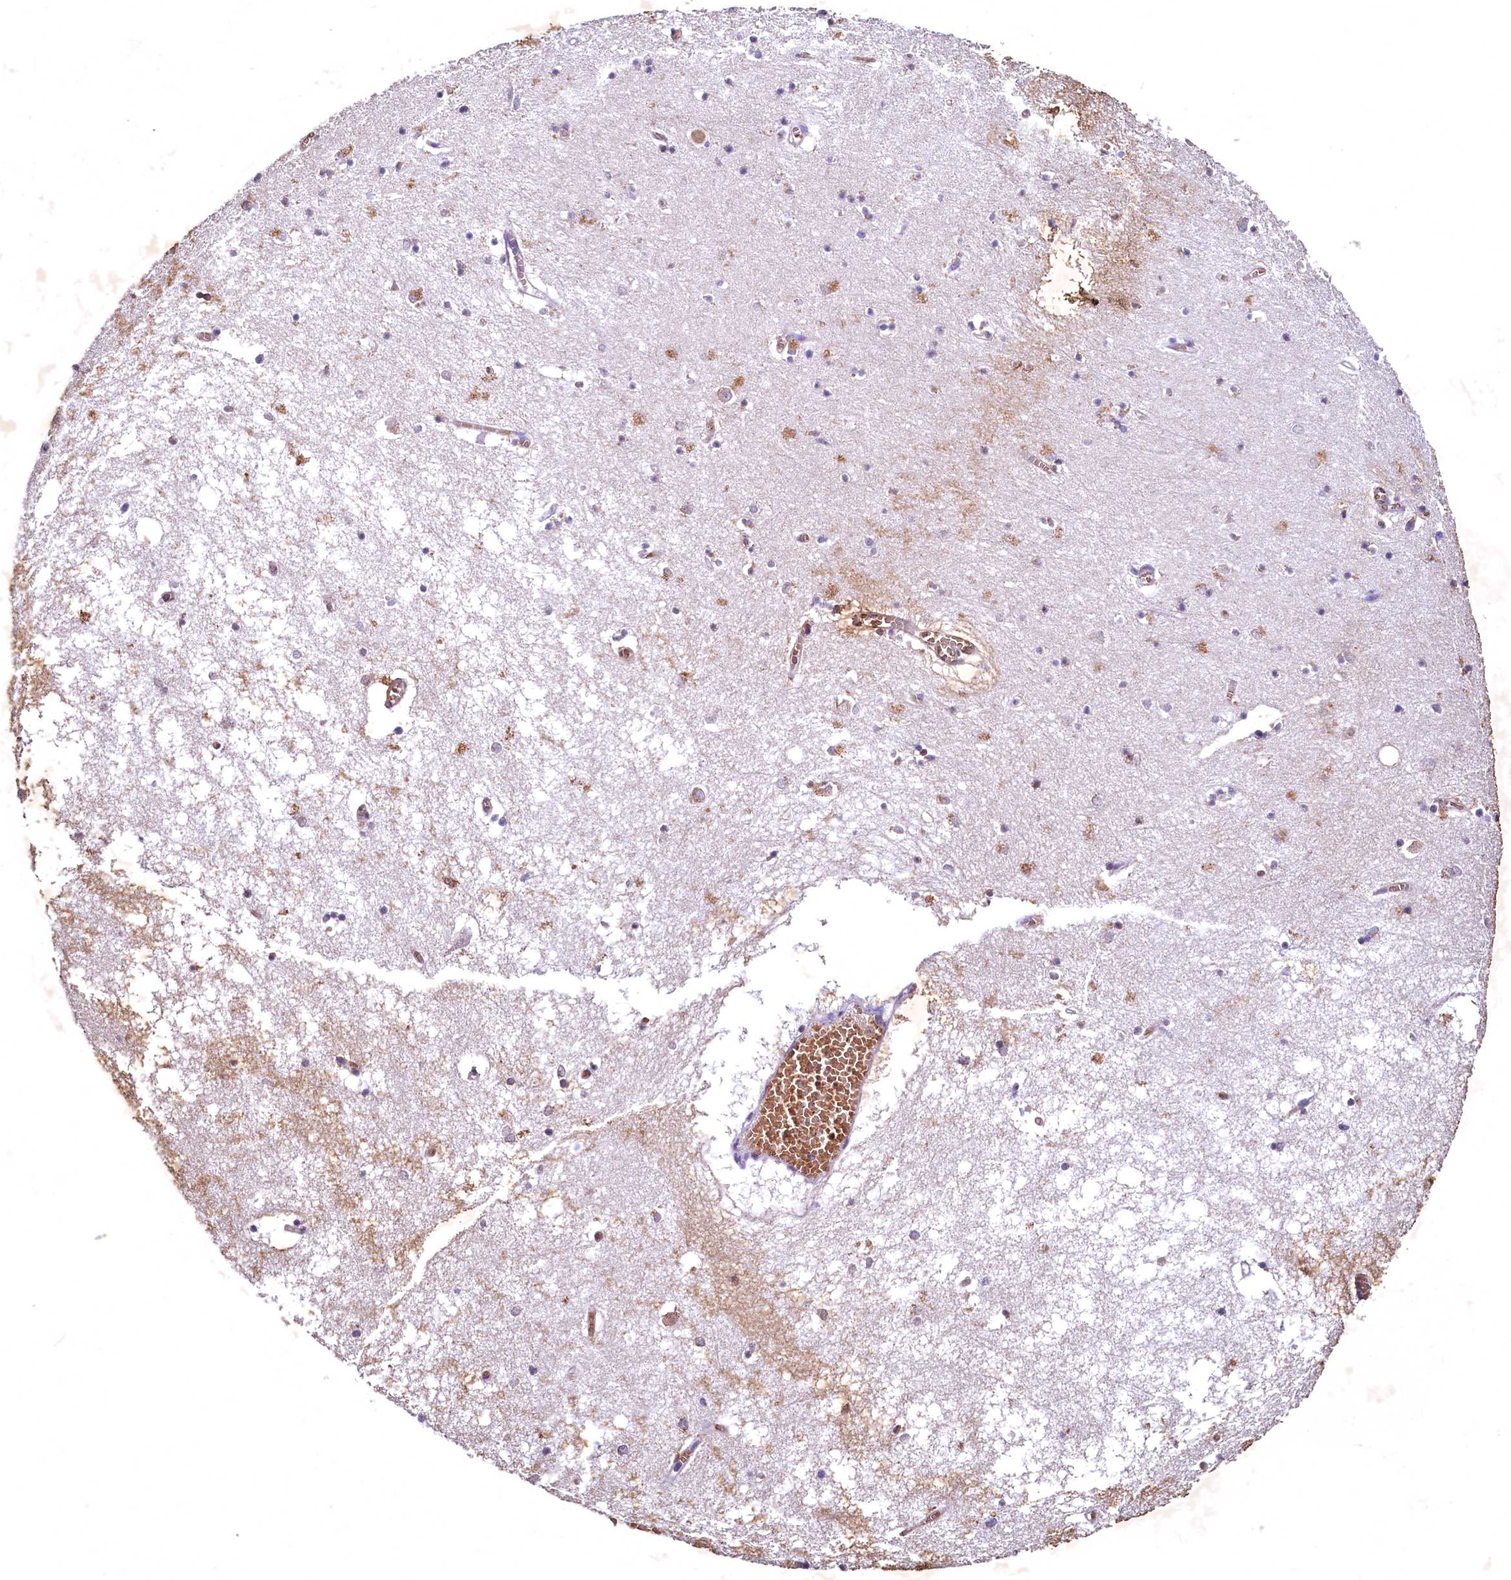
{"staining": {"intensity": "negative", "quantity": "none", "location": "none"}, "tissue": "hippocampus", "cell_type": "Glial cells", "image_type": "normal", "snomed": [{"axis": "morphology", "description": "Normal tissue, NOS"}, {"axis": "topography", "description": "Hippocampus"}], "caption": "This is an immunohistochemistry (IHC) histopathology image of unremarkable human hippocampus. There is no expression in glial cells.", "gene": "SPTA1", "patient": {"sex": "male", "age": 70}}